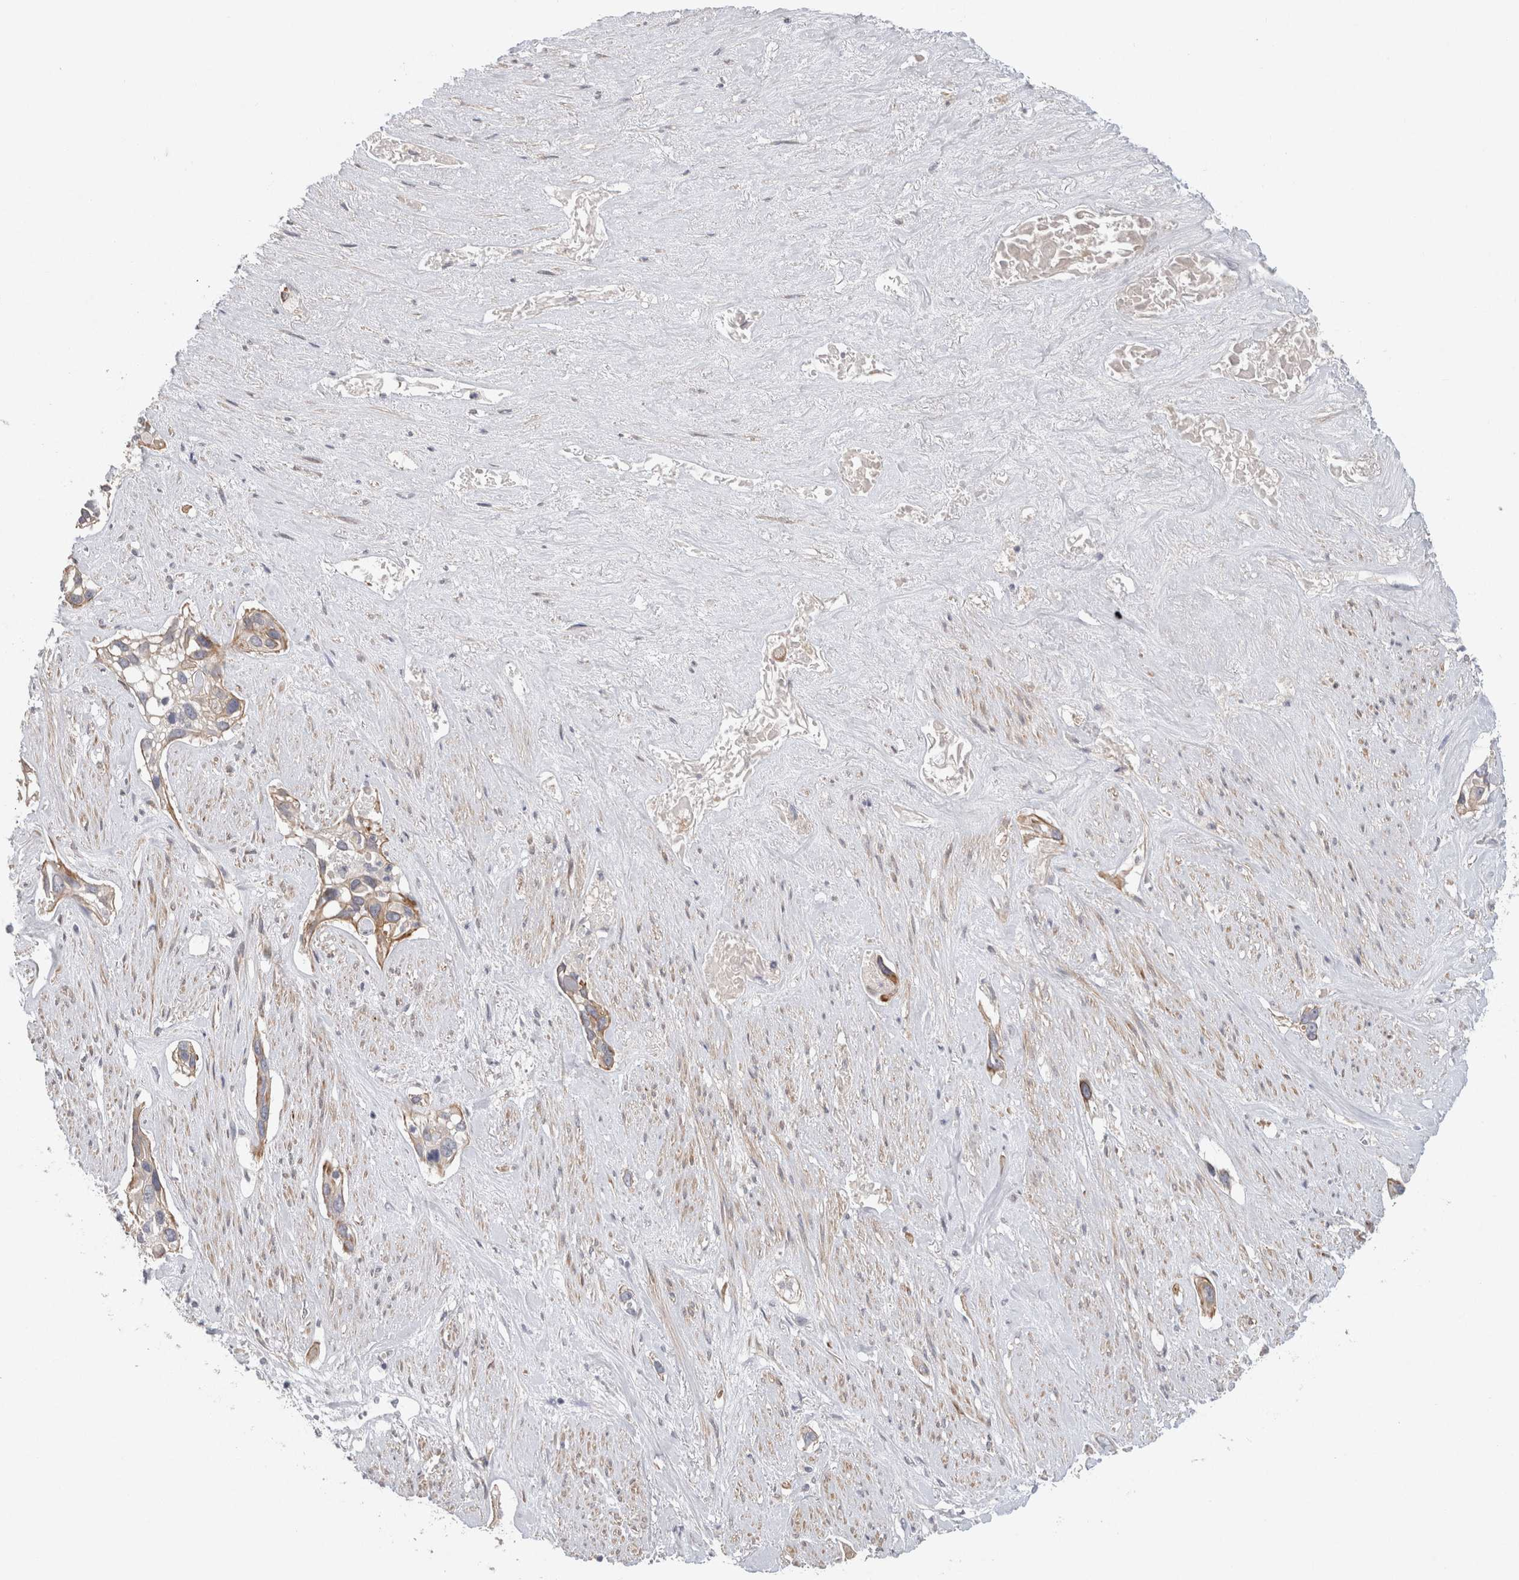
{"staining": {"intensity": "moderate", "quantity": "<25%", "location": "cytoplasmic/membranous"}, "tissue": "pancreatic cancer", "cell_type": "Tumor cells", "image_type": "cancer", "snomed": [{"axis": "morphology", "description": "Adenocarcinoma, NOS"}, {"axis": "topography", "description": "Pancreas"}], "caption": "Immunohistochemical staining of human pancreatic cancer shows low levels of moderate cytoplasmic/membranous expression in approximately <25% of tumor cells. Nuclei are stained in blue.", "gene": "BZW2", "patient": {"sex": "female", "age": 60}}